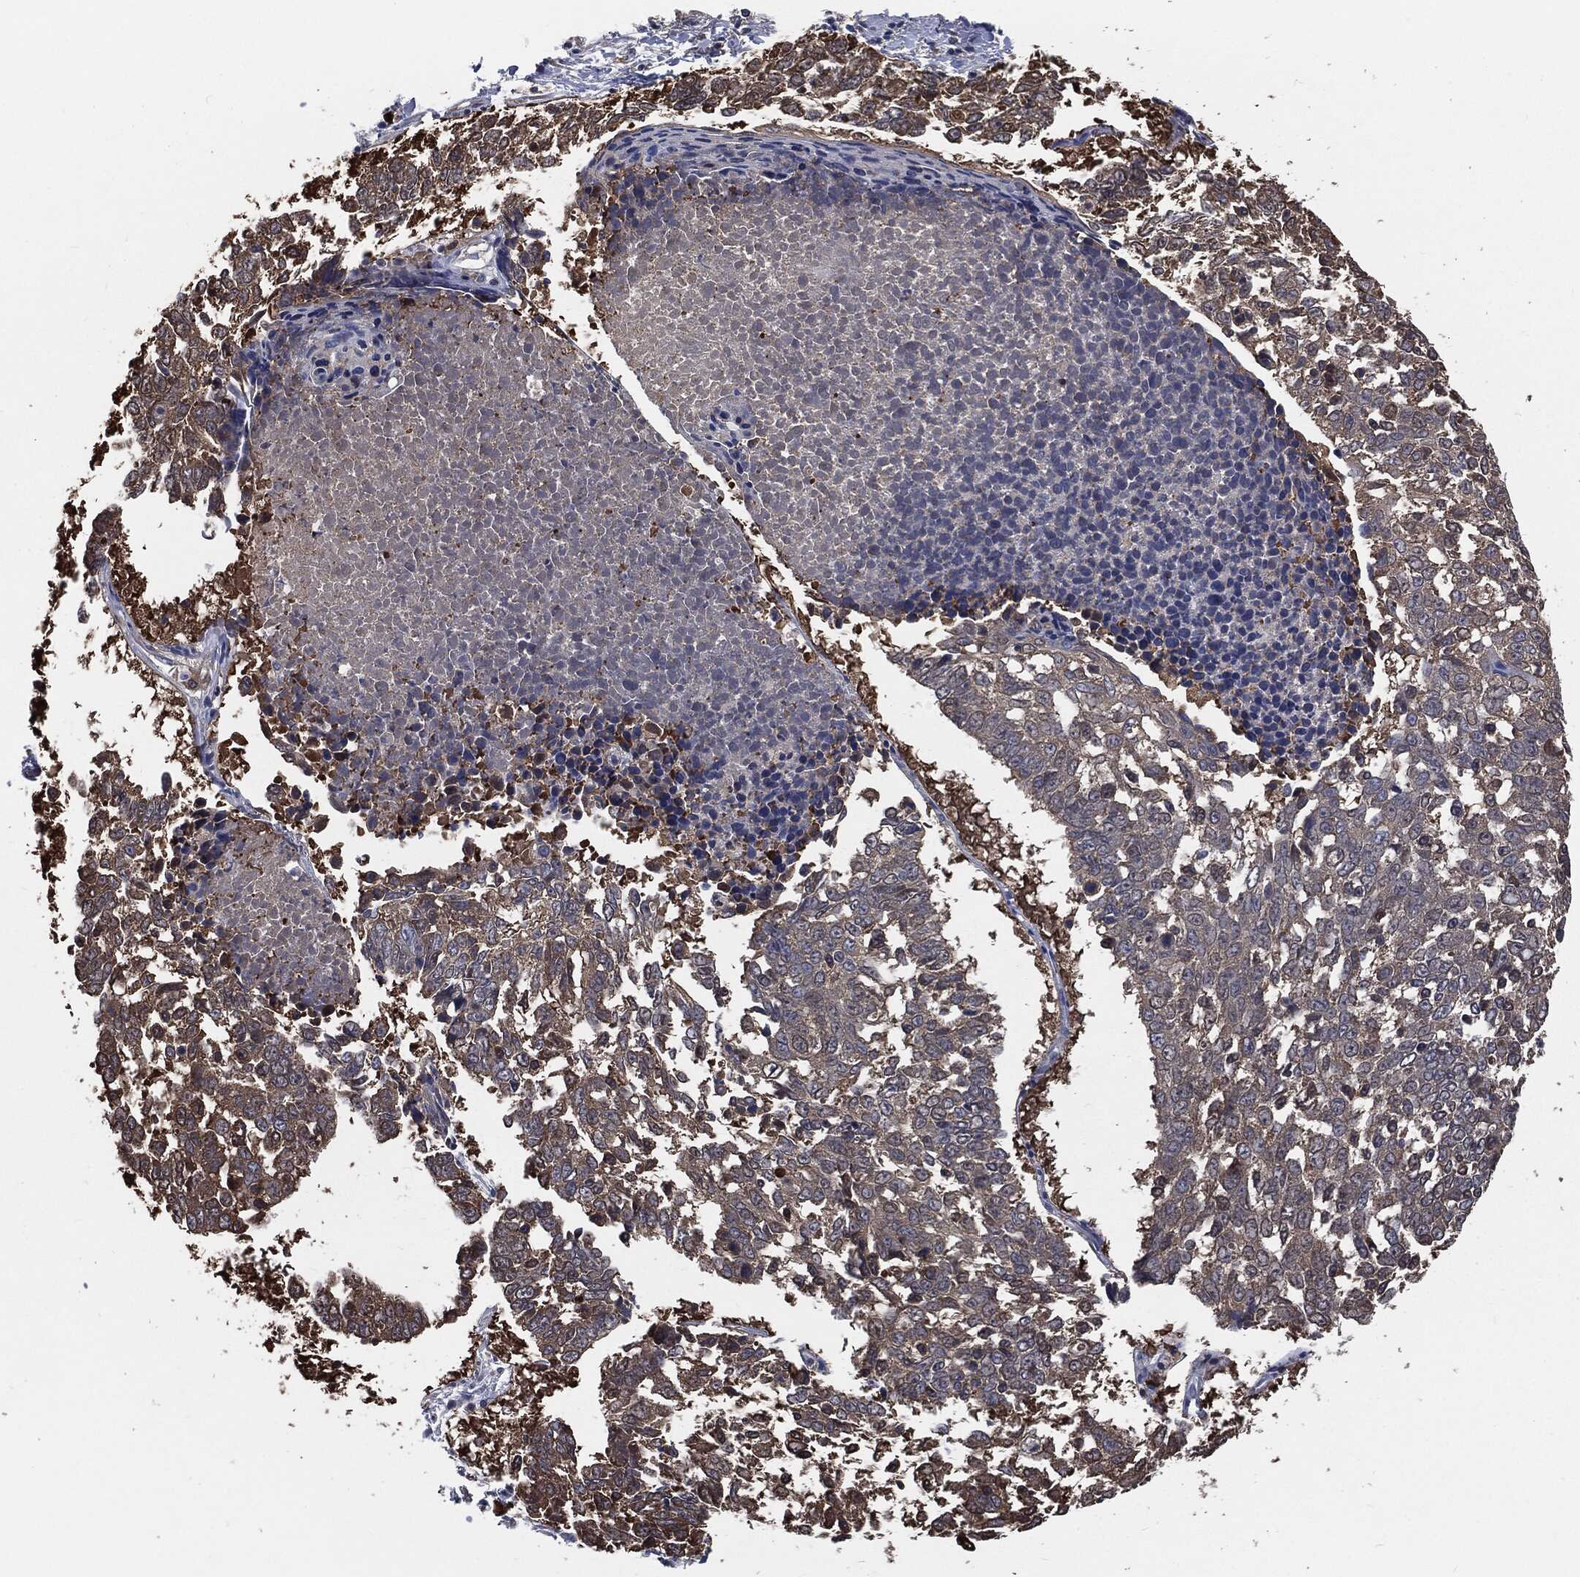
{"staining": {"intensity": "moderate", "quantity": "<25%", "location": "cytoplasmic/membranous"}, "tissue": "lung cancer", "cell_type": "Tumor cells", "image_type": "cancer", "snomed": [{"axis": "morphology", "description": "Squamous cell carcinoma, NOS"}, {"axis": "topography", "description": "Lung"}], "caption": "Lung cancer (squamous cell carcinoma) was stained to show a protein in brown. There is low levels of moderate cytoplasmic/membranous positivity in approximately <25% of tumor cells. (DAB (3,3'-diaminobenzidine) = brown stain, brightfield microscopy at high magnification).", "gene": "PRDX4", "patient": {"sex": "male", "age": 82}}